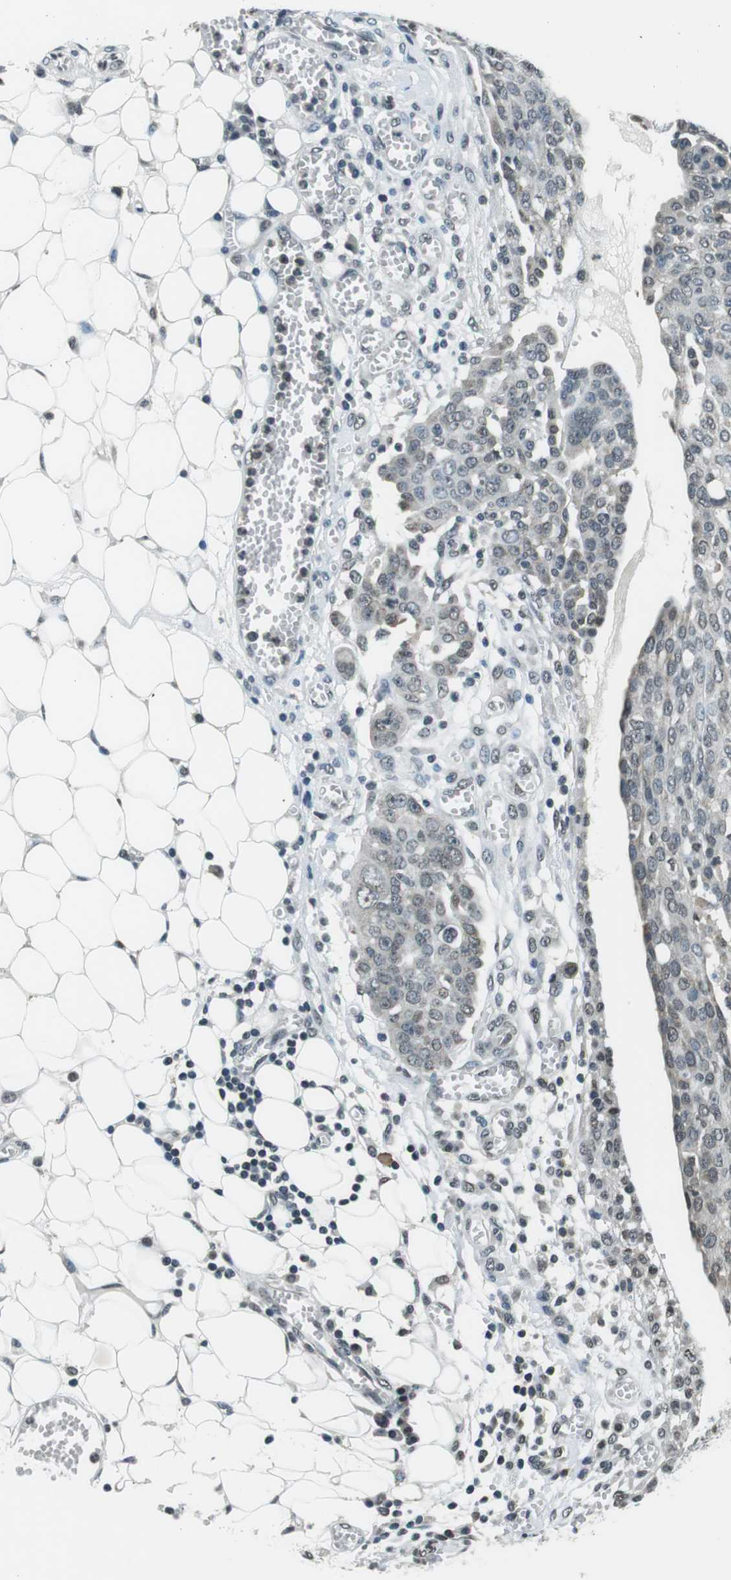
{"staining": {"intensity": "weak", "quantity": "<25%", "location": "nuclear"}, "tissue": "ovarian cancer", "cell_type": "Tumor cells", "image_type": "cancer", "snomed": [{"axis": "morphology", "description": "Cystadenocarcinoma, serous, NOS"}, {"axis": "topography", "description": "Soft tissue"}, {"axis": "topography", "description": "Ovary"}], "caption": "Histopathology image shows no significant protein positivity in tumor cells of ovarian serous cystadenocarcinoma. (DAB (3,3'-diaminobenzidine) immunohistochemistry visualized using brightfield microscopy, high magnification).", "gene": "NEK4", "patient": {"sex": "female", "age": 57}}